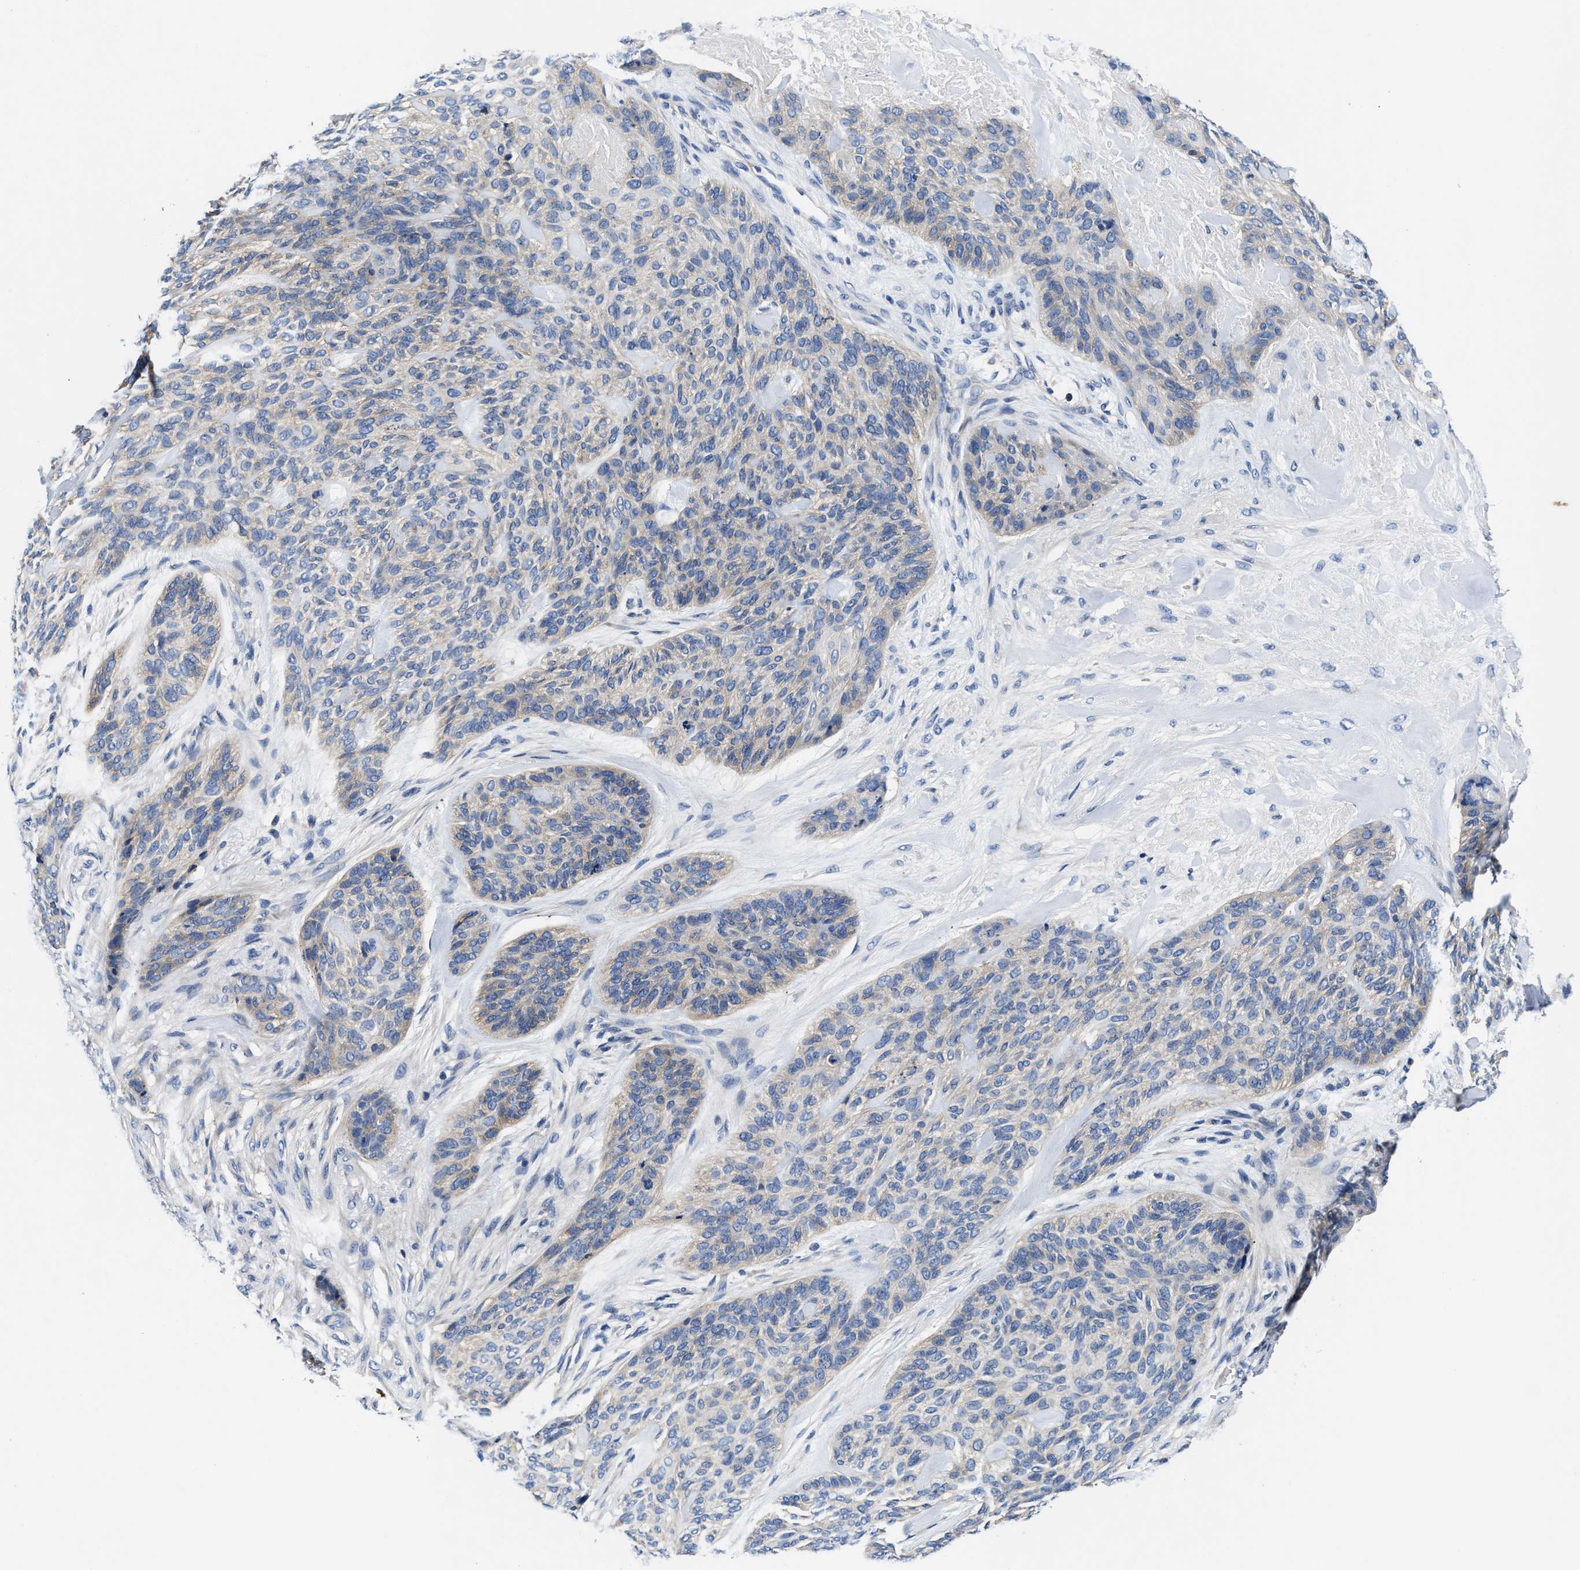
{"staining": {"intensity": "negative", "quantity": "none", "location": "none"}, "tissue": "skin cancer", "cell_type": "Tumor cells", "image_type": "cancer", "snomed": [{"axis": "morphology", "description": "Basal cell carcinoma"}, {"axis": "topography", "description": "Skin"}], "caption": "This is a image of immunohistochemistry (IHC) staining of skin basal cell carcinoma, which shows no staining in tumor cells. The staining was performed using DAB (3,3'-diaminobenzidine) to visualize the protein expression in brown, while the nuclei were stained in blue with hematoxylin (Magnification: 20x).", "gene": "PHLPP1", "patient": {"sex": "male", "age": 55}}